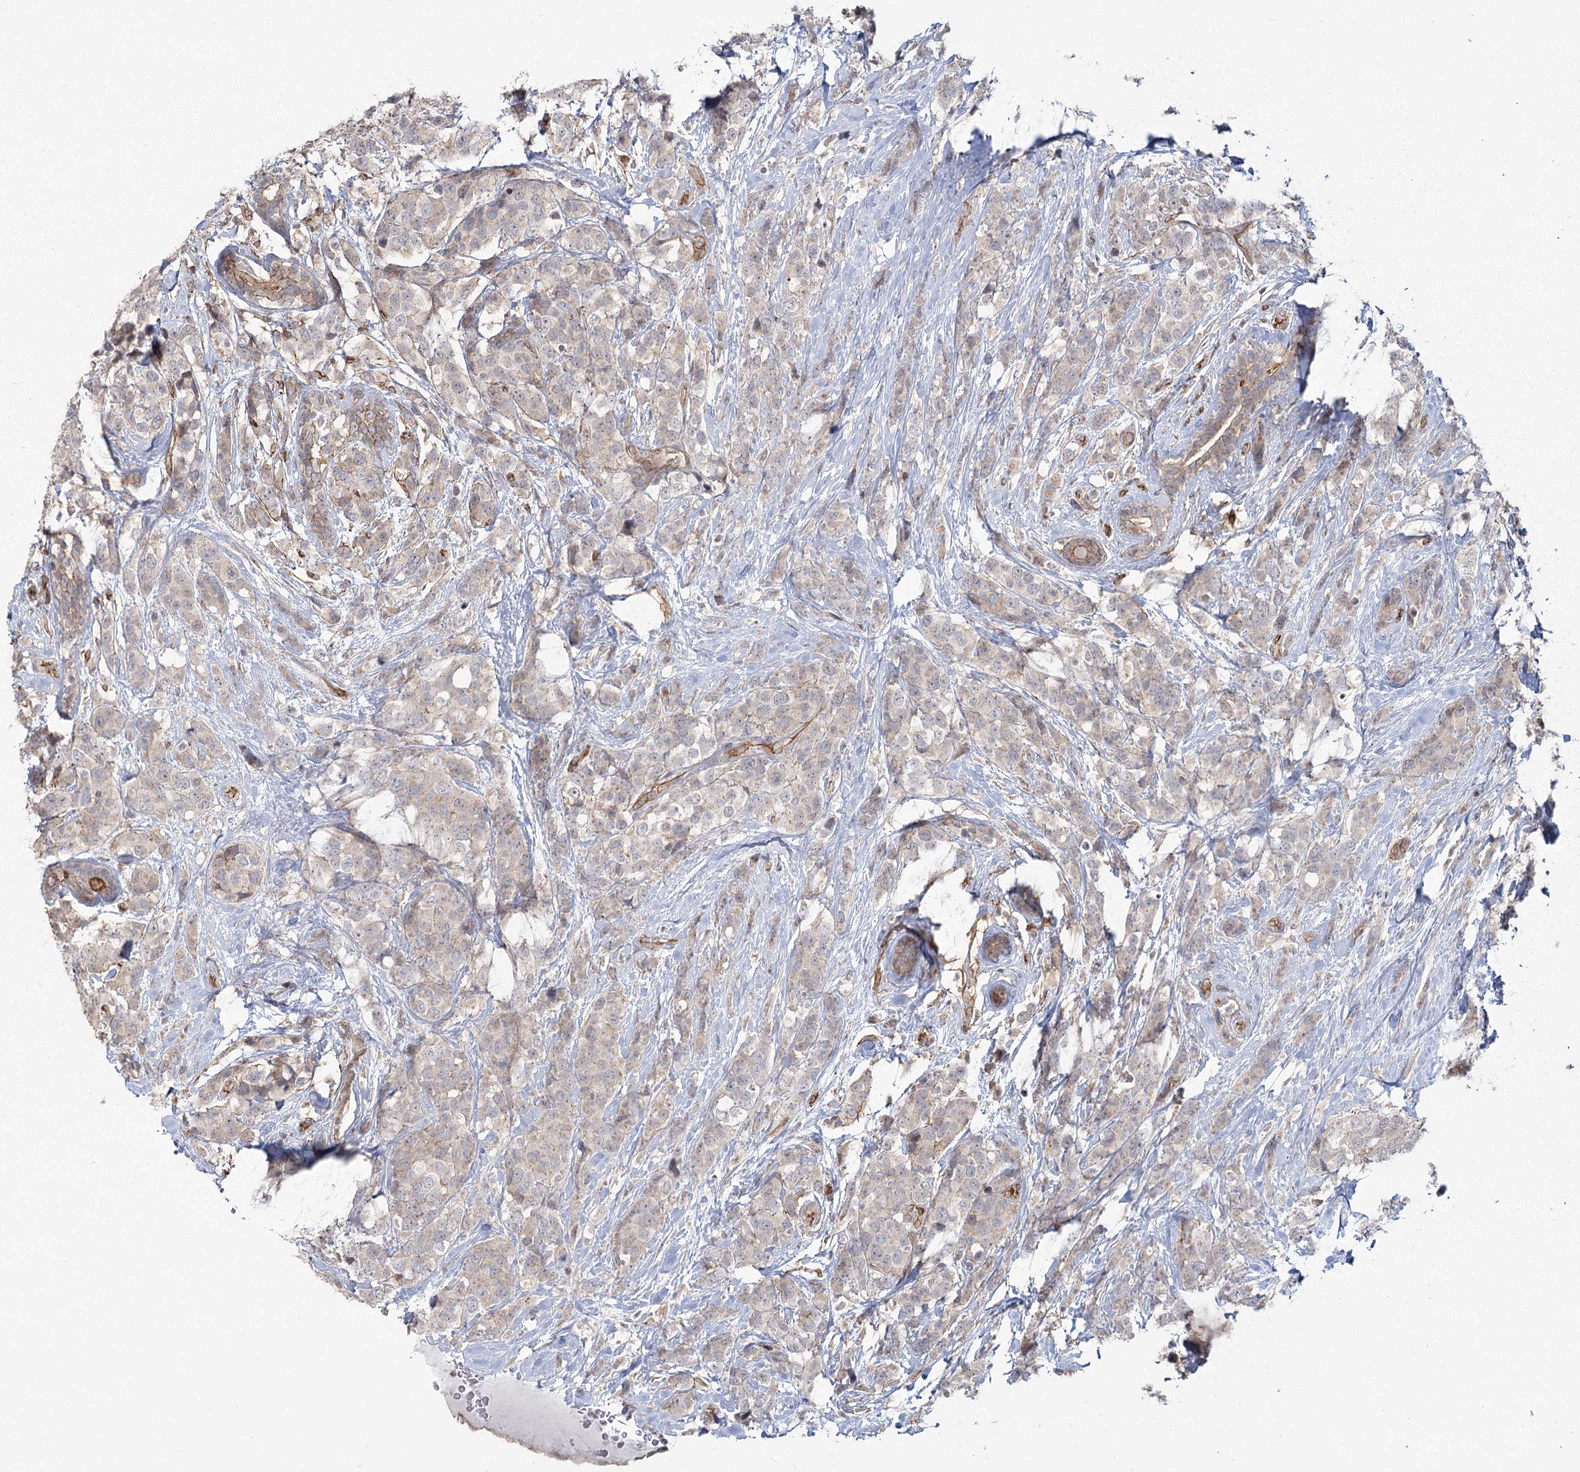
{"staining": {"intensity": "weak", "quantity": ">75%", "location": "cytoplasmic/membranous"}, "tissue": "breast cancer", "cell_type": "Tumor cells", "image_type": "cancer", "snomed": [{"axis": "morphology", "description": "Lobular carcinoma"}, {"axis": "topography", "description": "Breast"}], "caption": "A high-resolution photomicrograph shows immunohistochemistry (IHC) staining of lobular carcinoma (breast), which demonstrates weak cytoplasmic/membranous expression in about >75% of tumor cells. The protein of interest is stained brown, and the nuclei are stained in blue (DAB (3,3'-diaminobenzidine) IHC with brightfield microscopy, high magnification).", "gene": "RPP14", "patient": {"sex": "female", "age": 59}}